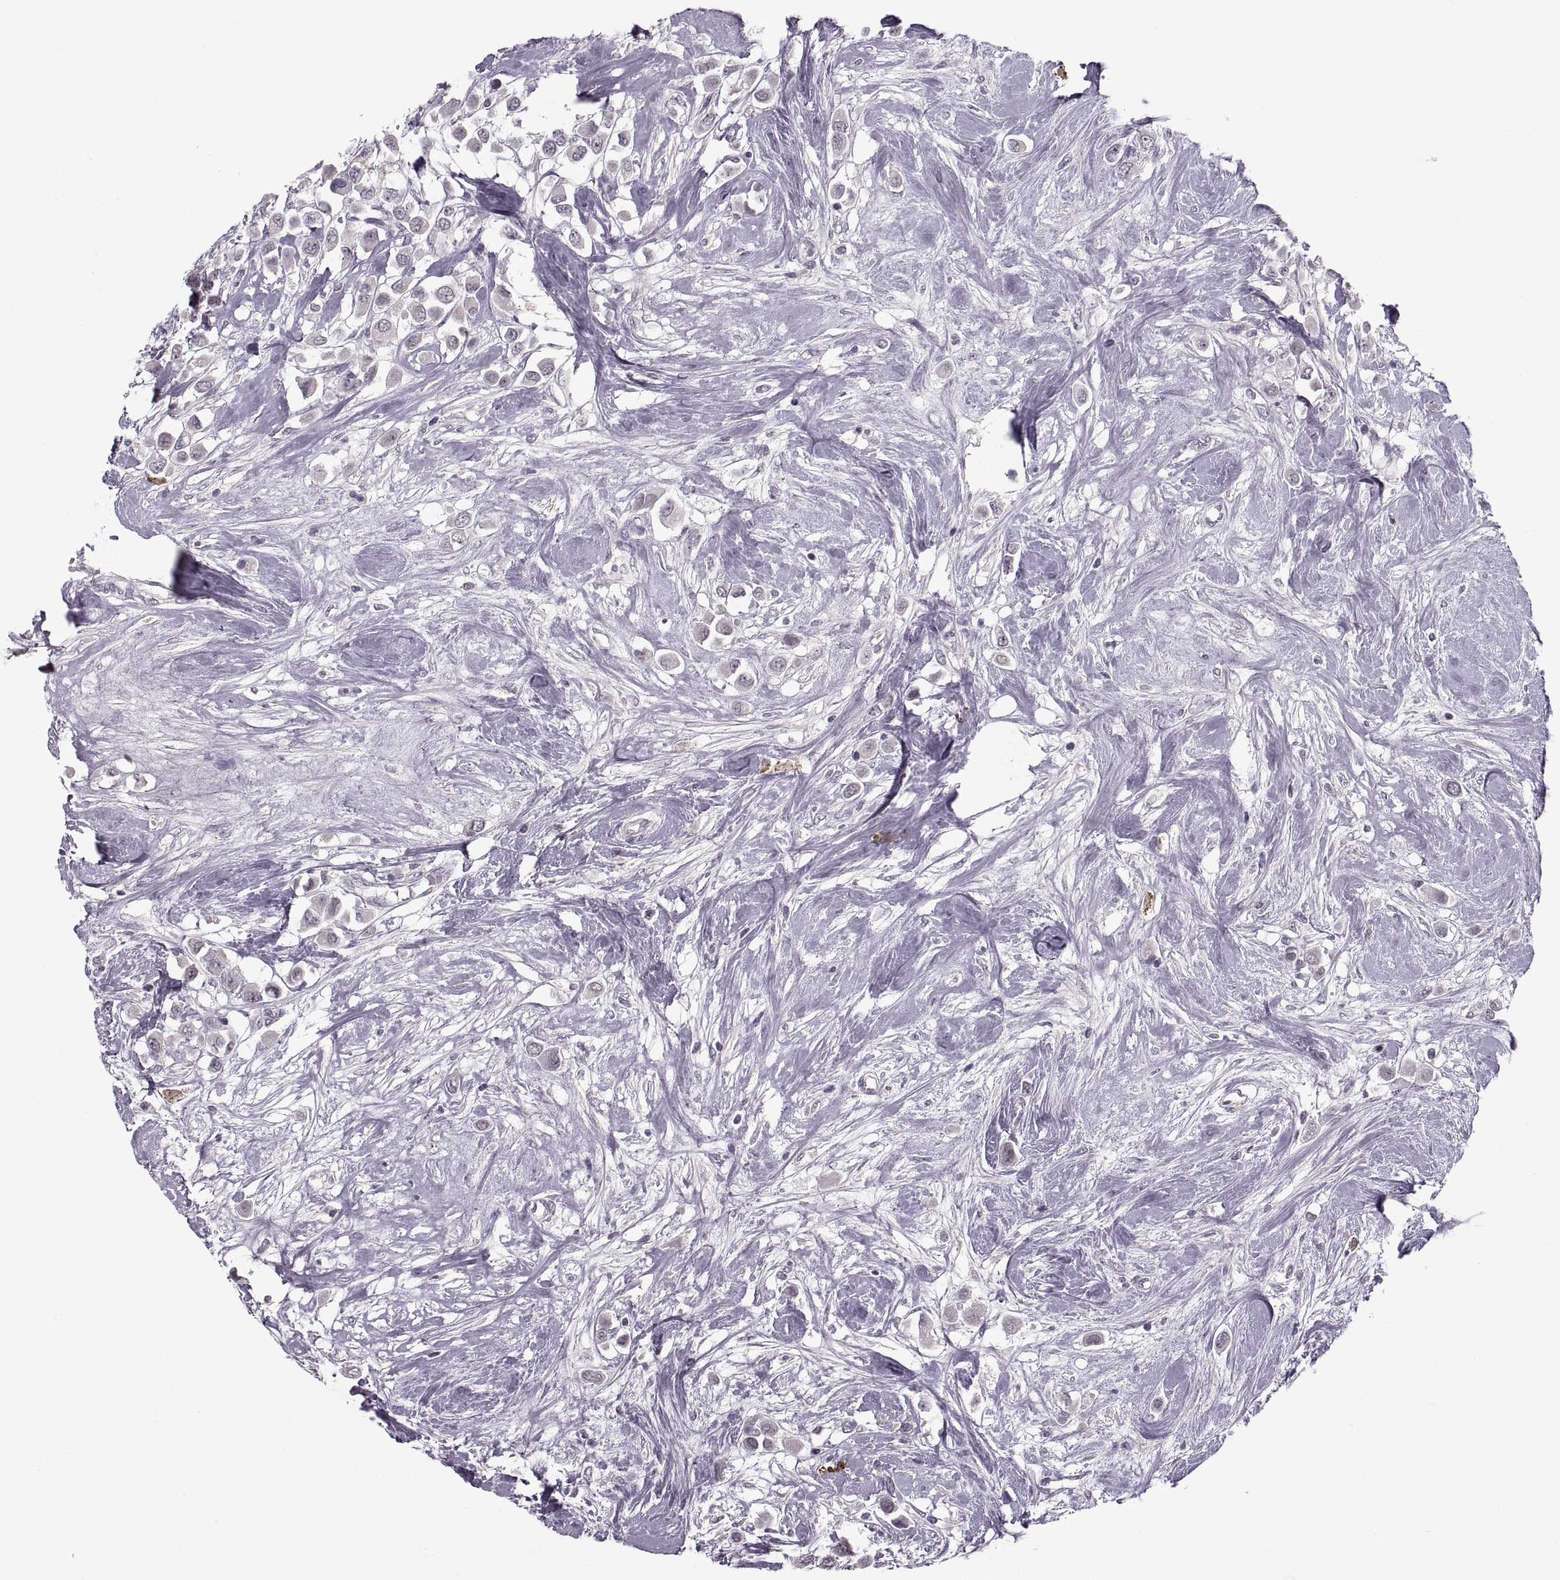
{"staining": {"intensity": "negative", "quantity": "none", "location": "none"}, "tissue": "breast cancer", "cell_type": "Tumor cells", "image_type": "cancer", "snomed": [{"axis": "morphology", "description": "Duct carcinoma"}, {"axis": "topography", "description": "Breast"}], "caption": "Infiltrating ductal carcinoma (breast) was stained to show a protein in brown. There is no significant positivity in tumor cells. (DAB (3,3'-diaminobenzidine) immunohistochemistry with hematoxylin counter stain).", "gene": "MGAT4D", "patient": {"sex": "female", "age": 61}}